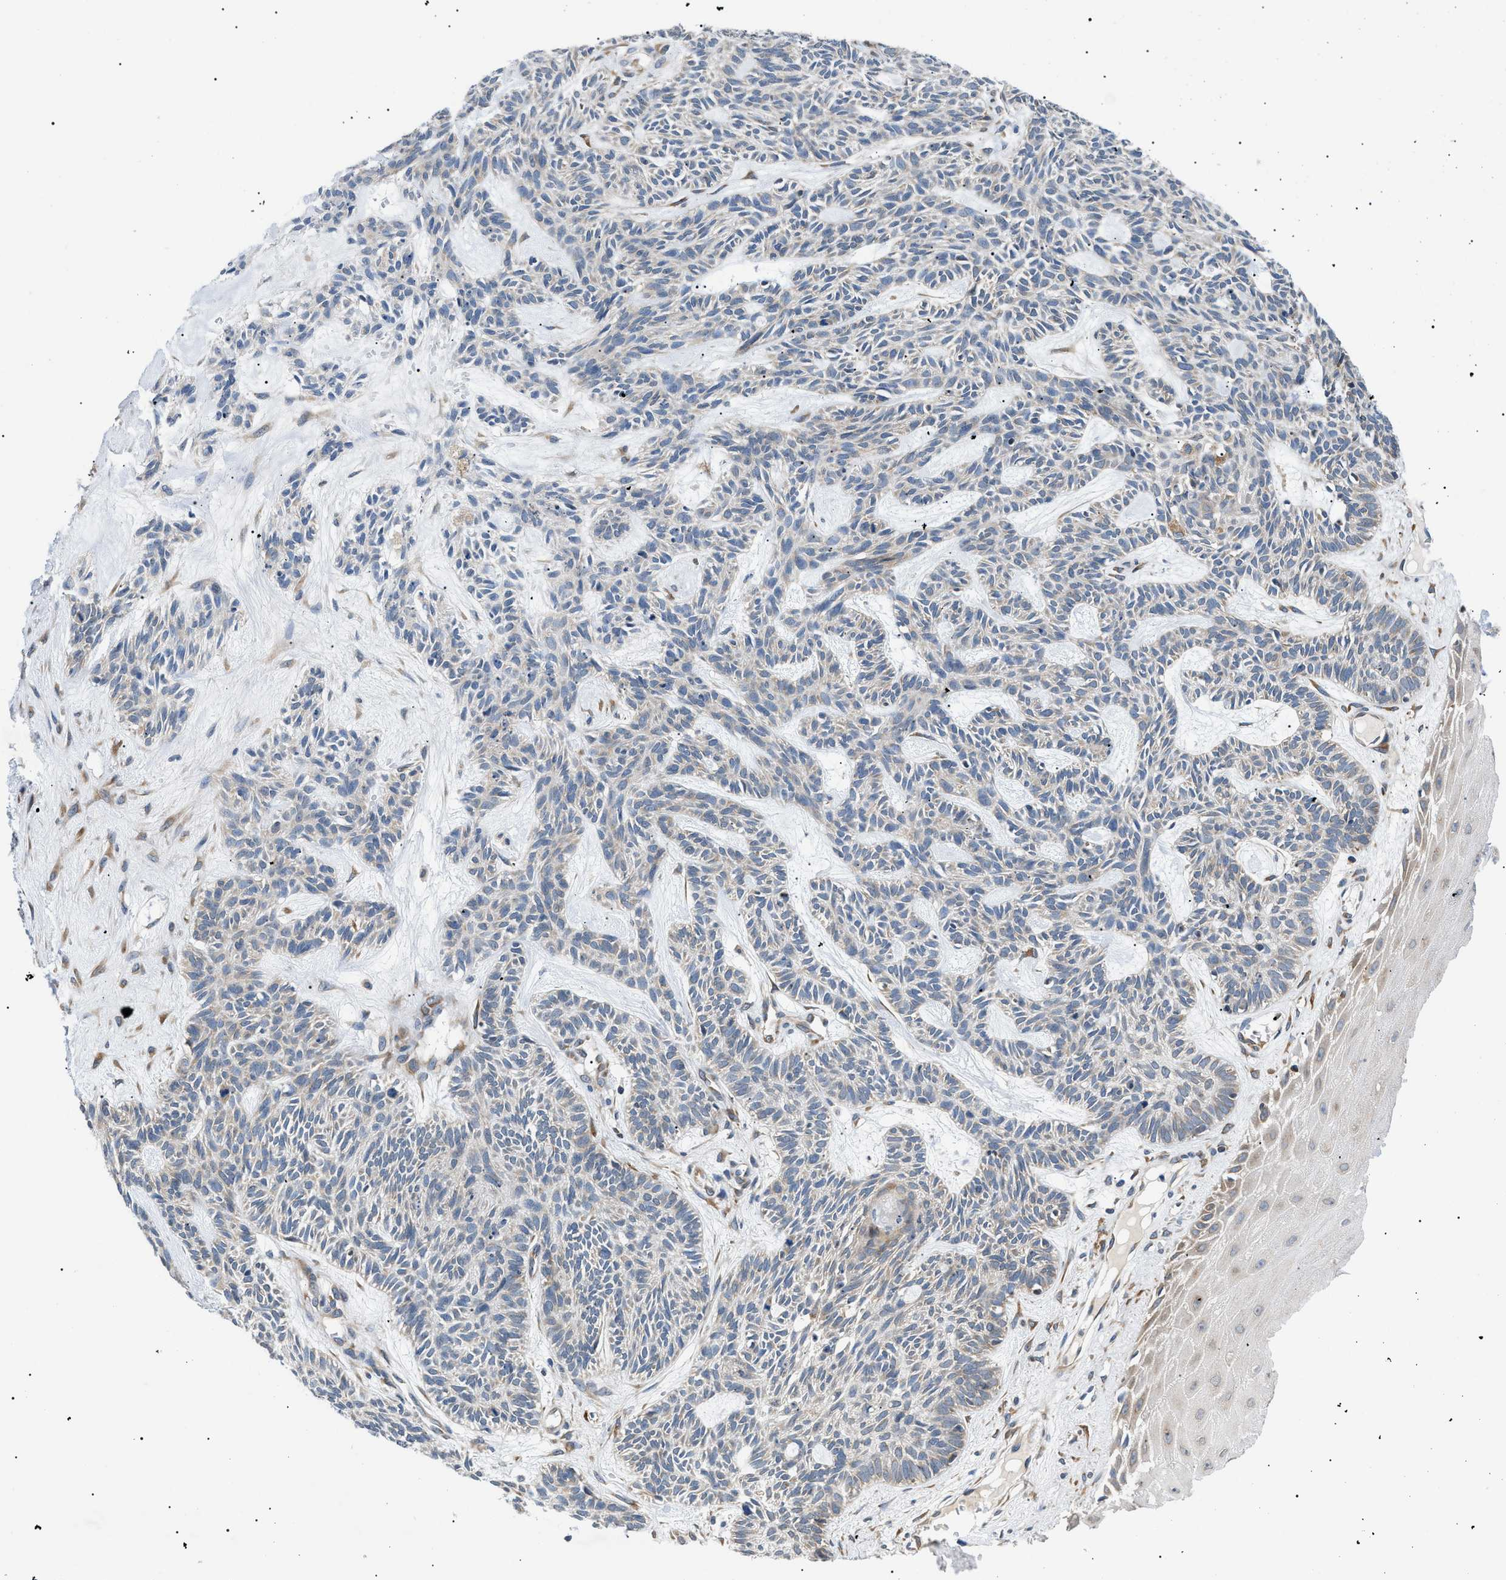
{"staining": {"intensity": "weak", "quantity": "<25%", "location": "cytoplasmic/membranous"}, "tissue": "skin cancer", "cell_type": "Tumor cells", "image_type": "cancer", "snomed": [{"axis": "morphology", "description": "Basal cell carcinoma"}, {"axis": "topography", "description": "Skin"}], "caption": "This is an immunohistochemistry photomicrograph of human basal cell carcinoma (skin). There is no positivity in tumor cells.", "gene": "DERL1", "patient": {"sex": "male", "age": 67}}